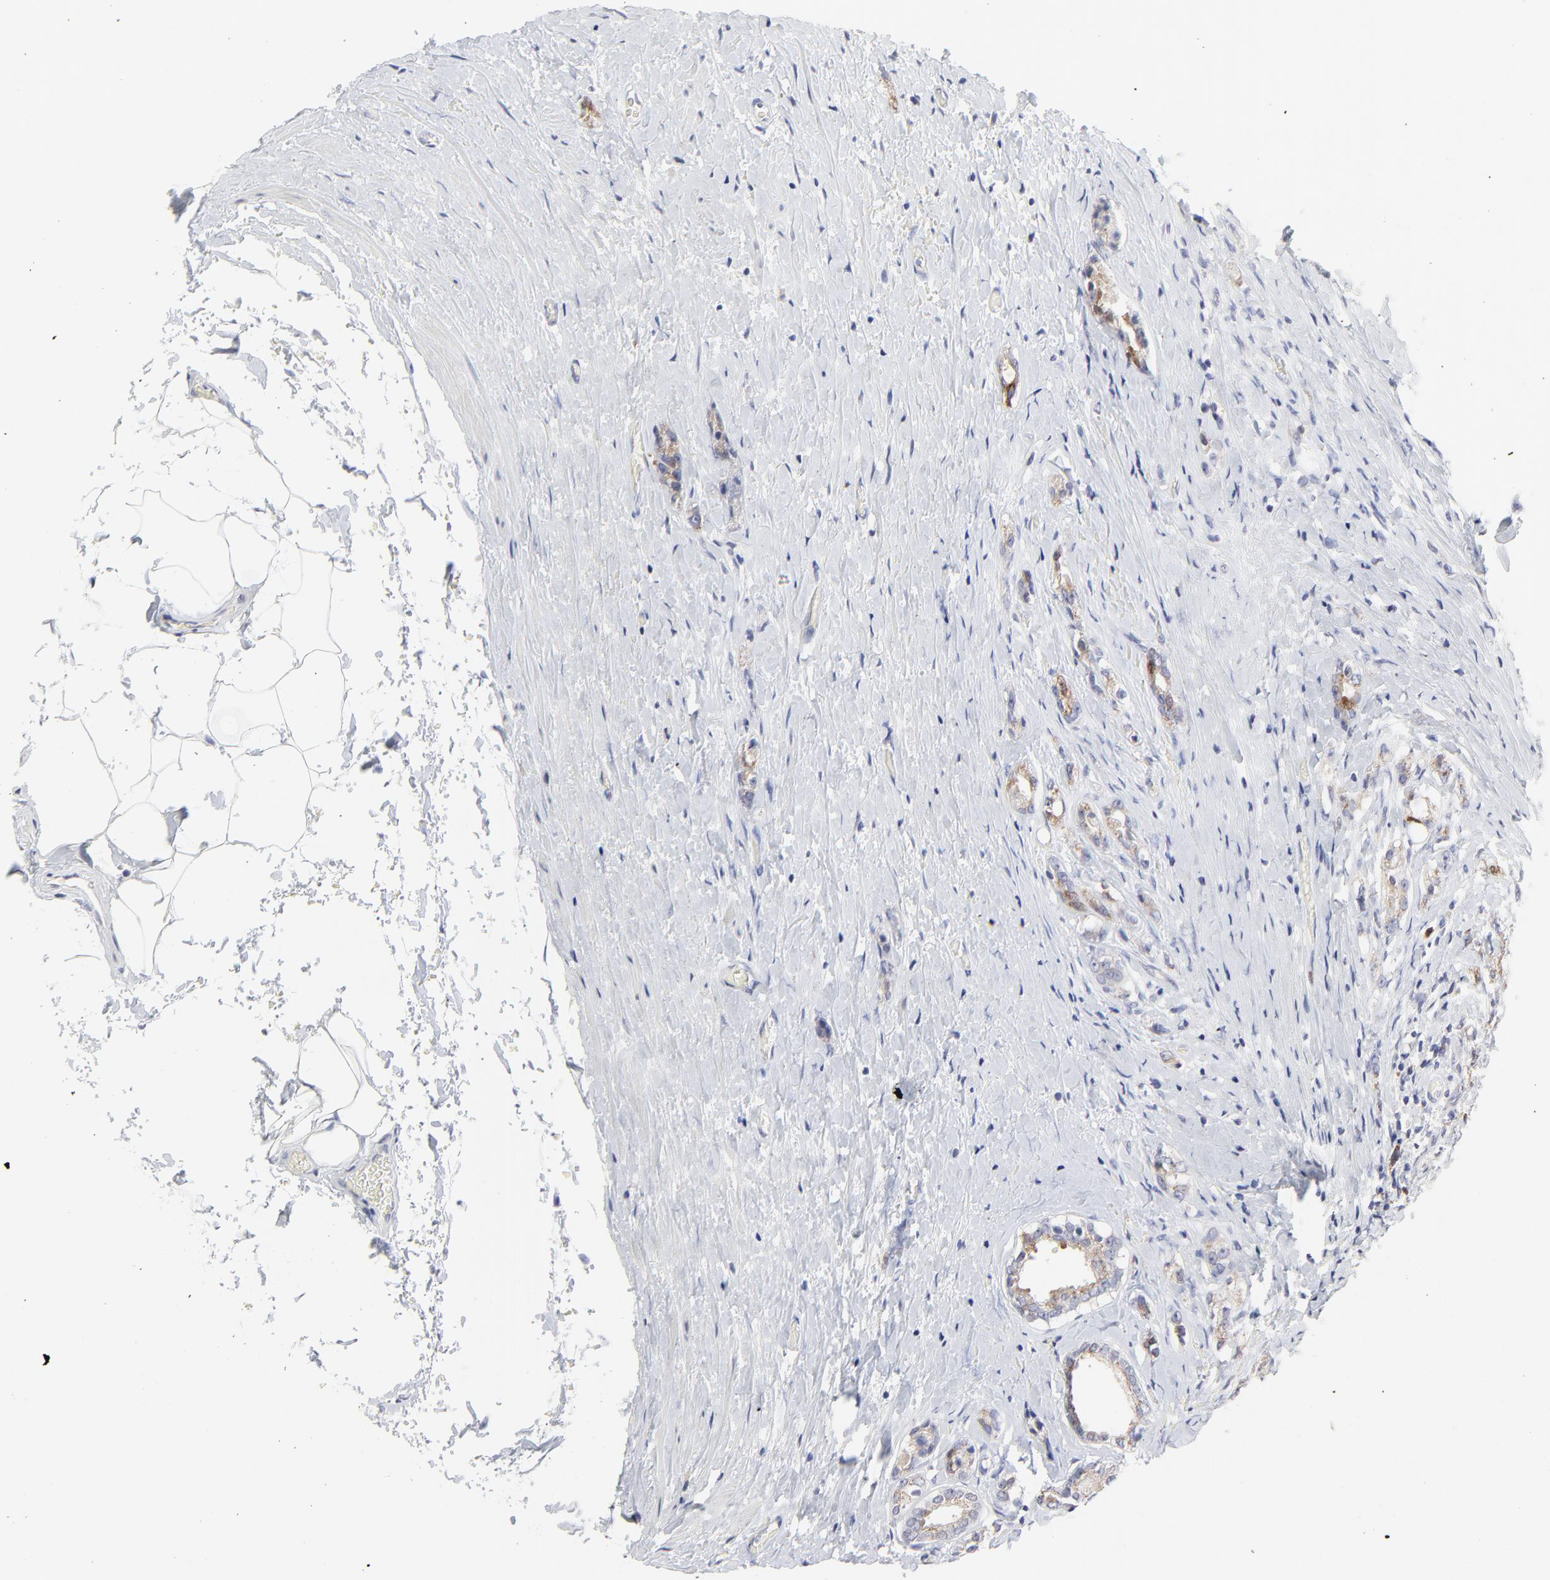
{"staining": {"intensity": "weak", "quantity": "25%-75%", "location": "cytoplasmic/membranous"}, "tissue": "prostate cancer", "cell_type": "Tumor cells", "image_type": "cancer", "snomed": [{"axis": "morphology", "description": "Adenocarcinoma, Medium grade"}, {"axis": "topography", "description": "Prostate"}], "caption": "Prostate medium-grade adenocarcinoma tissue displays weak cytoplasmic/membranous staining in about 25%-75% of tumor cells, visualized by immunohistochemistry. (Brightfield microscopy of DAB IHC at high magnification).", "gene": "NCAPH", "patient": {"sex": "male", "age": 59}}